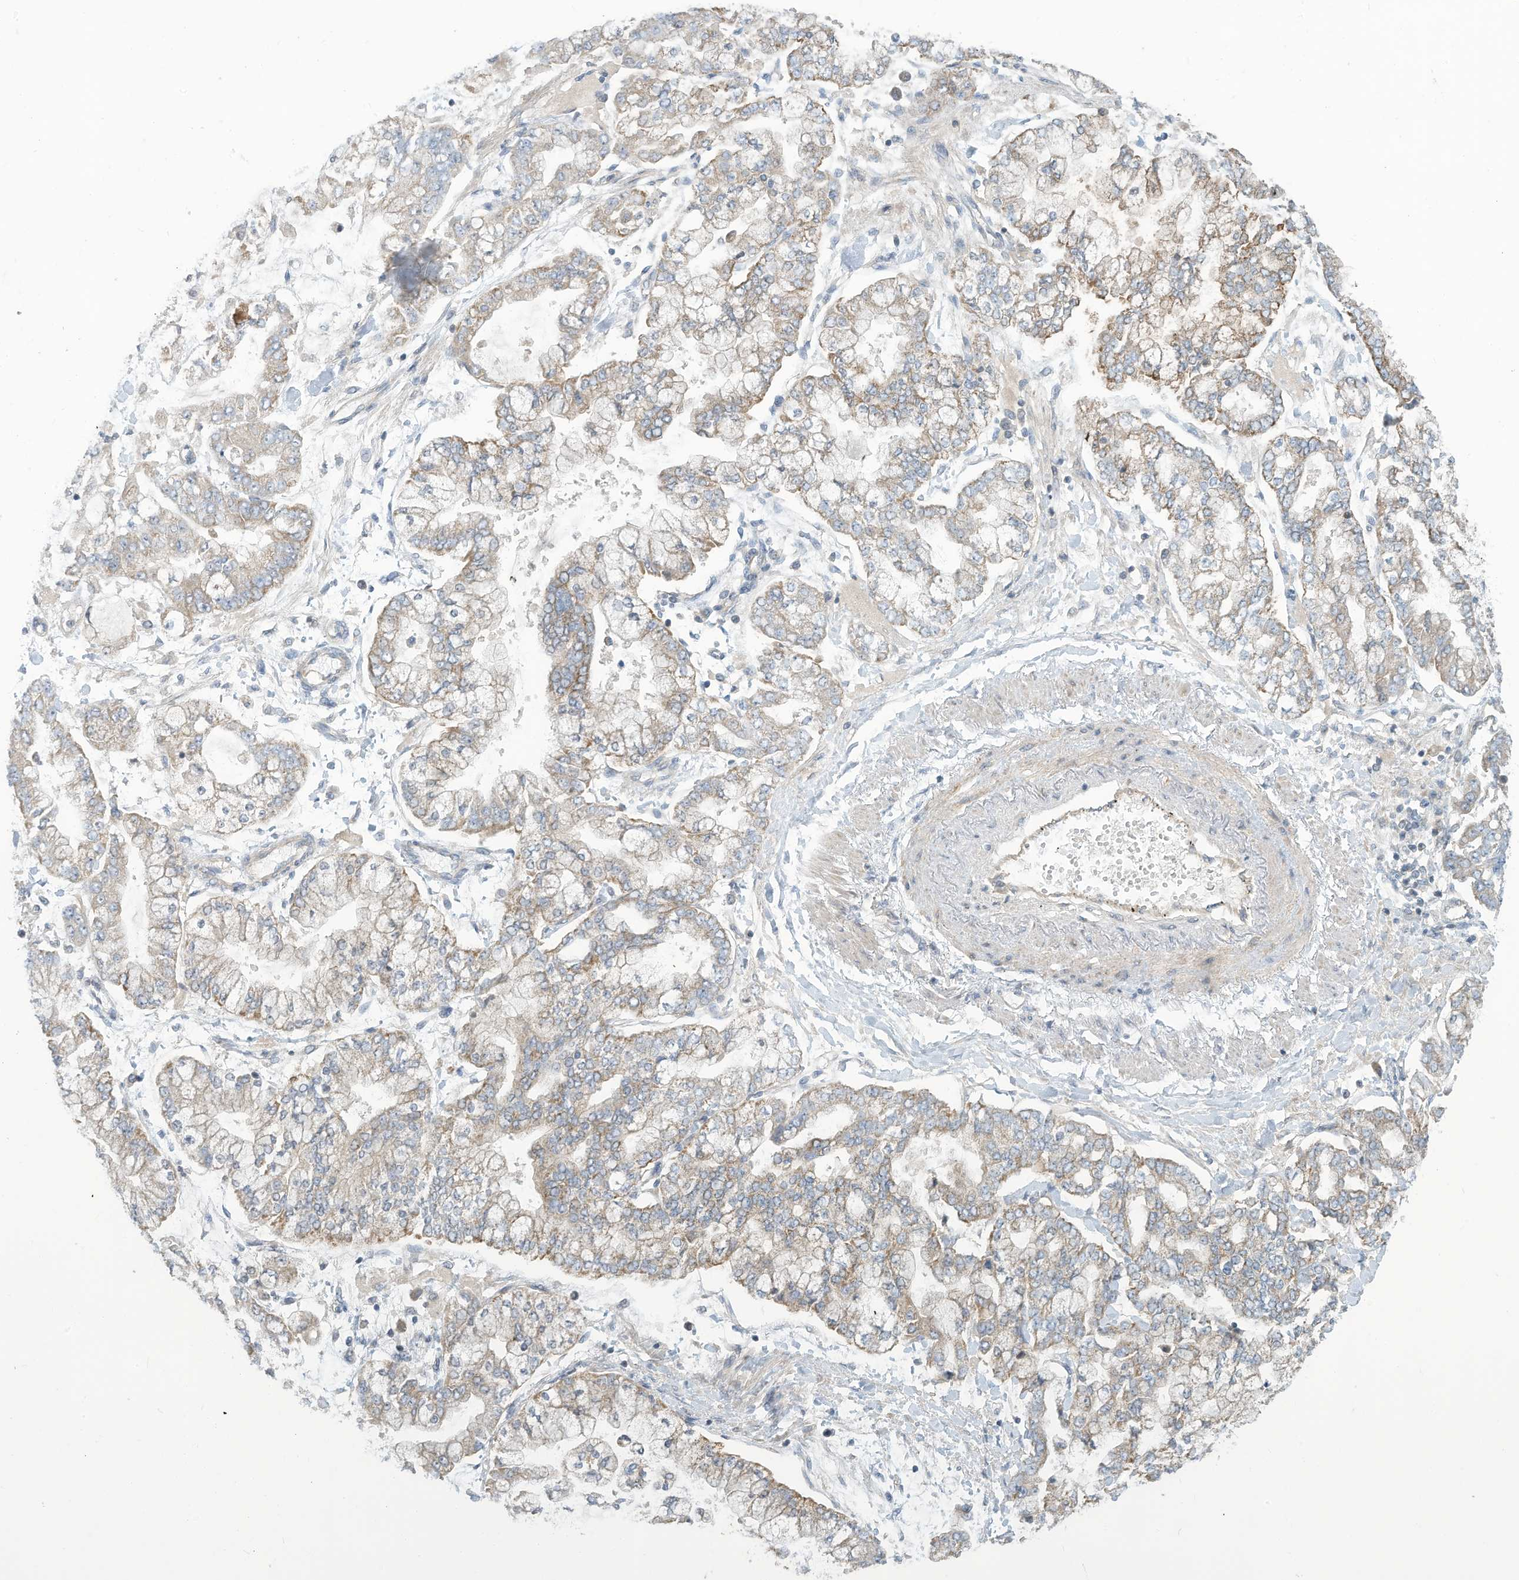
{"staining": {"intensity": "weak", "quantity": "25%-75%", "location": "cytoplasmic/membranous"}, "tissue": "stomach cancer", "cell_type": "Tumor cells", "image_type": "cancer", "snomed": [{"axis": "morphology", "description": "Normal tissue, NOS"}, {"axis": "morphology", "description": "Adenocarcinoma, NOS"}, {"axis": "topography", "description": "Stomach, upper"}, {"axis": "topography", "description": "Stomach"}], "caption": "Stomach cancer tissue demonstrates weak cytoplasmic/membranous positivity in about 25%-75% of tumor cells, visualized by immunohistochemistry. Nuclei are stained in blue.", "gene": "SCGB1D2", "patient": {"sex": "male", "age": 76}}